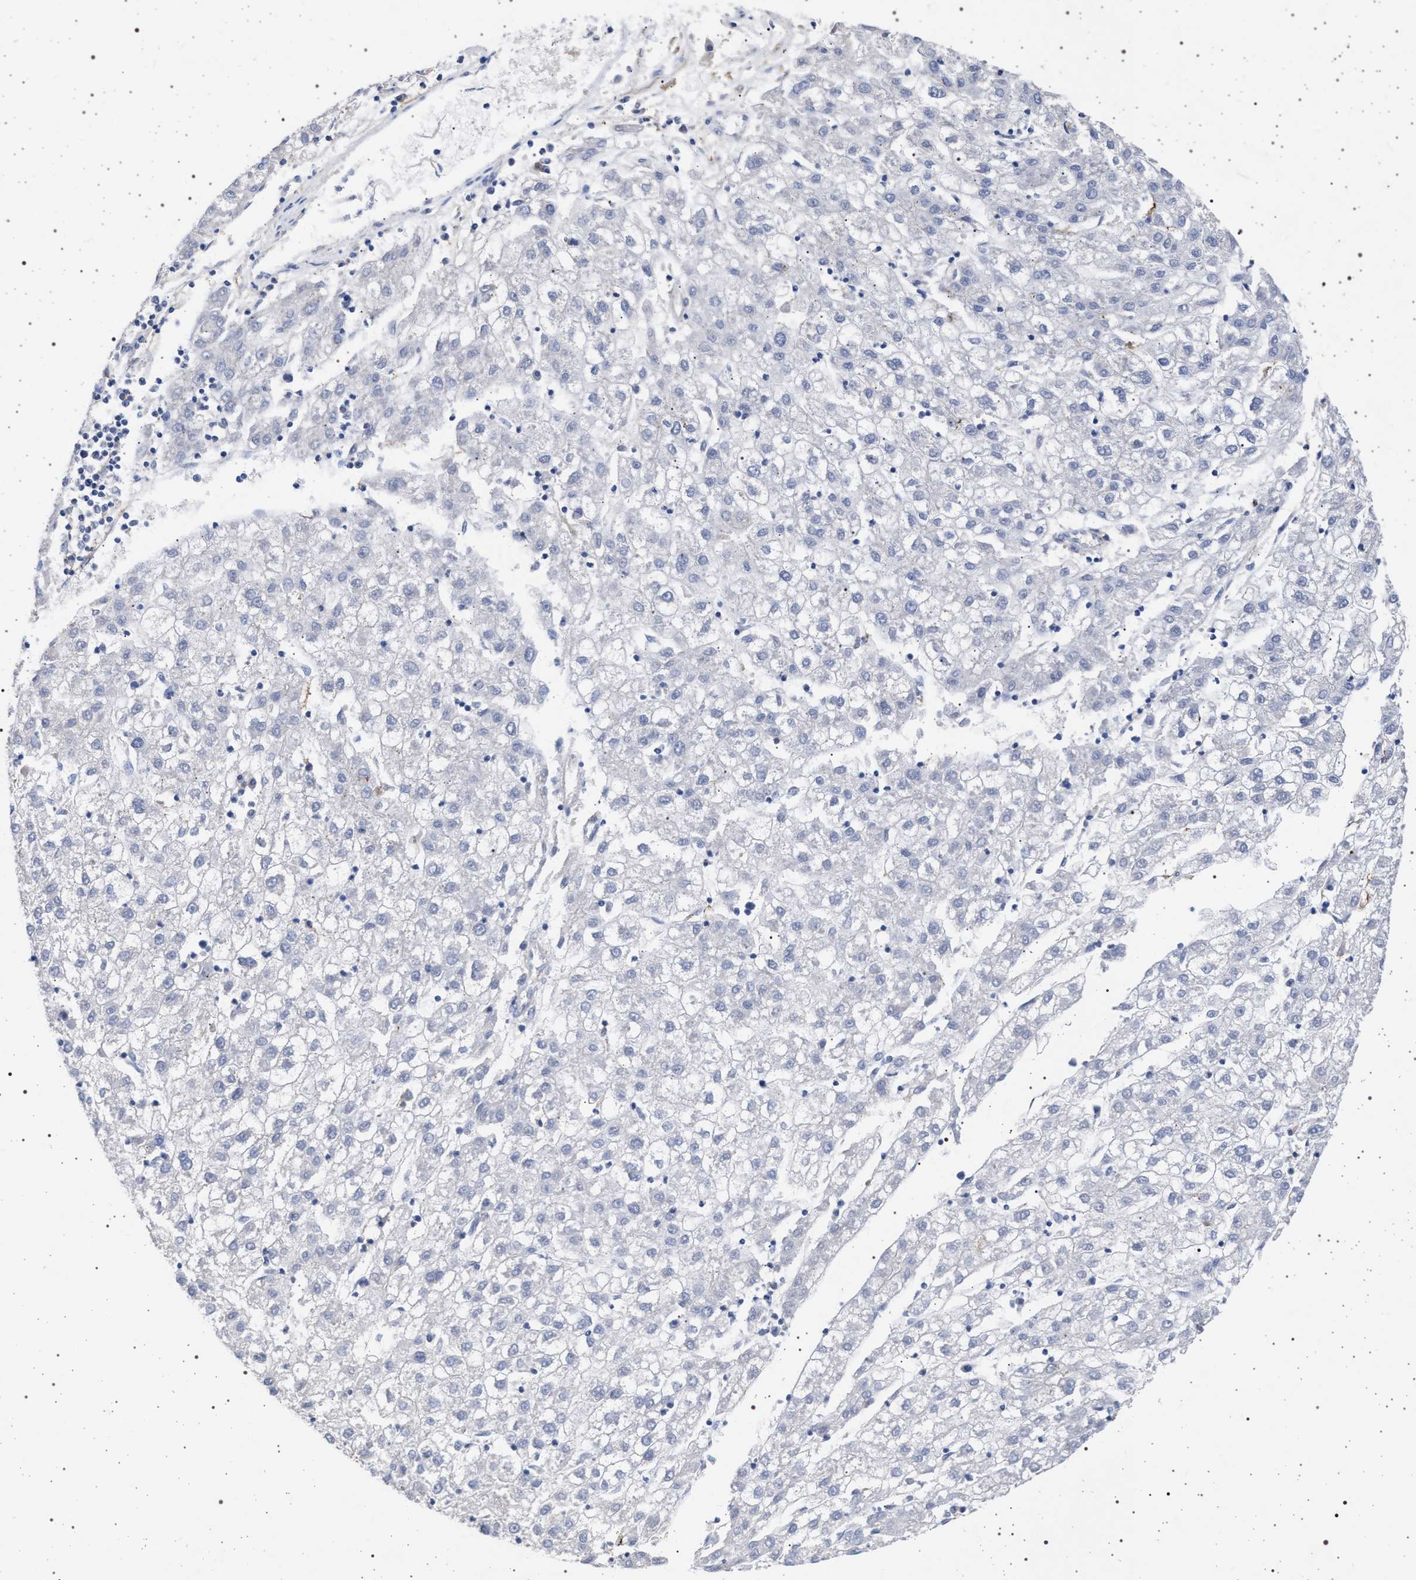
{"staining": {"intensity": "negative", "quantity": "none", "location": "none"}, "tissue": "liver cancer", "cell_type": "Tumor cells", "image_type": "cancer", "snomed": [{"axis": "morphology", "description": "Carcinoma, Hepatocellular, NOS"}, {"axis": "topography", "description": "Liver"}], "caption": "Immunohistochemical staining of hepatocellular carcinoma (liver) reveals no significant staining in tumor cells. Brightfield microscopy of IHC stained with DAB (3,3'-diaminobenzidine) (brown) and hematoxylin (blue), captured at high magnification.", "gene": "PLG", "patient": {"sex": "male", "age": 72}}